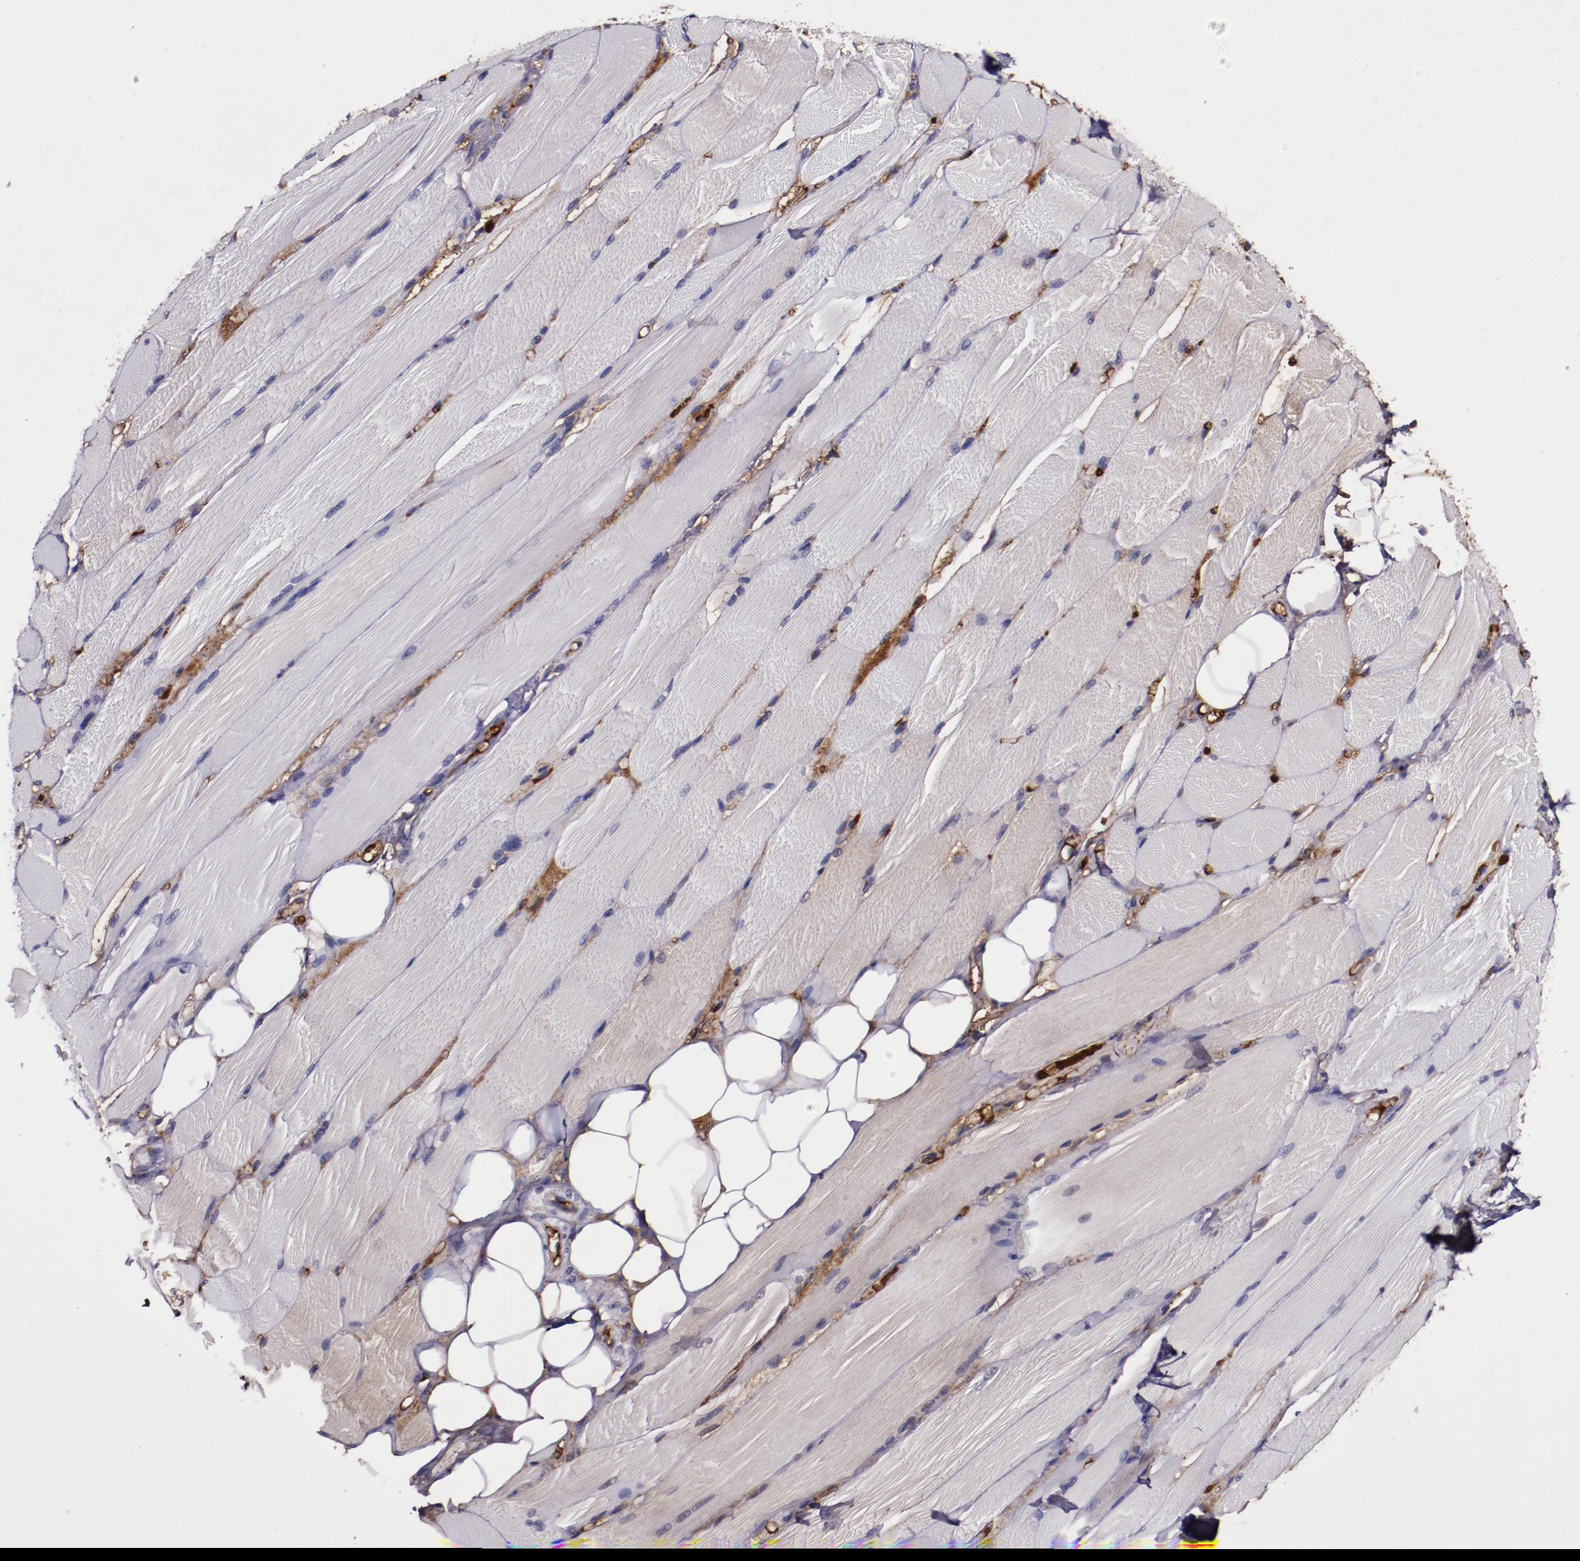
{"staining": {"intensity": "weak", "quantity": "<25%", "location": "cytoplasmic/membranous"}, "tissue": "skeletal muscle", "cell_type": "Myocytes", "image_type": "normal", "snomed": [{"axis": "morphology", "description": "Normal tissue, NOS"}, {"axis": "topography", "description": "Skeletal muscle"}, {"axis": "topography", "description": "Peripheral nerve tissue"}], "caption": "Immunohistochemistry (IHC) image of unremarkable skeletal muscle: skeletal muscle stained with DAB (3,3'-diaminobenzidine) displays no significant protein positivity in myocytes. Brightfield microscopy of immunohistochemistry stained with DAB (3,3'-diaminobenzidine) (brown) and hematoxylin (blue), captured at high magnification.", "gene": "A2M", "patient": {"sex": "female", "age": 84}}